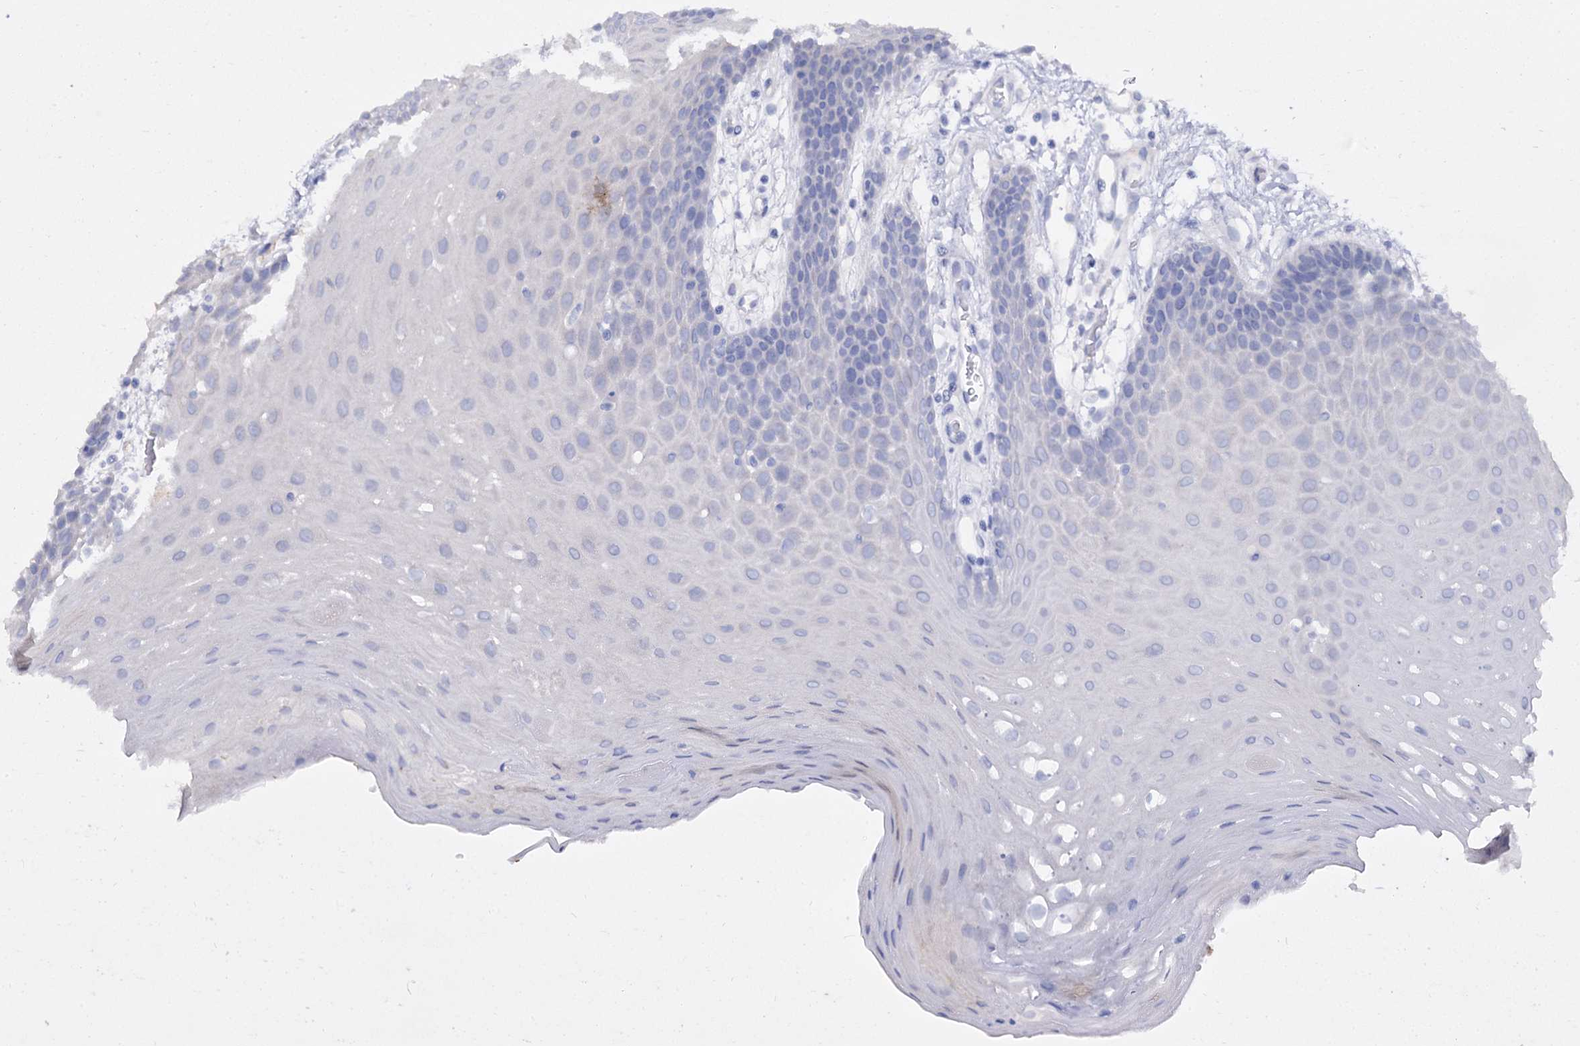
{"staining": {"intensity": "negative", "quantity": "none", "location": "none"}, "tissue": "oral mucosa", "cell_type": "Squamous epithelial cells", "image_type": "normal", "snomed": [{"axis": "morphology", "description": "Normal tissue, NOS"}, {"axis": "topography", "description": "Skeletal muscle"}, {"axis": "topography", "description": "Oral tissue"}, {"axis": "topography", "description": "Salivary gland"}, {"axis": "topography", "description": "Peripheral nerve tissue"}], "caption": "Immunohistochemistry (IHC) histopathology image of benign human oral mucosa stained for a protein (brown), which reveals no positivity in squamous epithelial cells. The staining is performed using DAB brown chromogen with nuclei counter-stained in using hematoxylin.", "gene": "ARFIP2", "patient": {"sex": "male", "age": 54}}